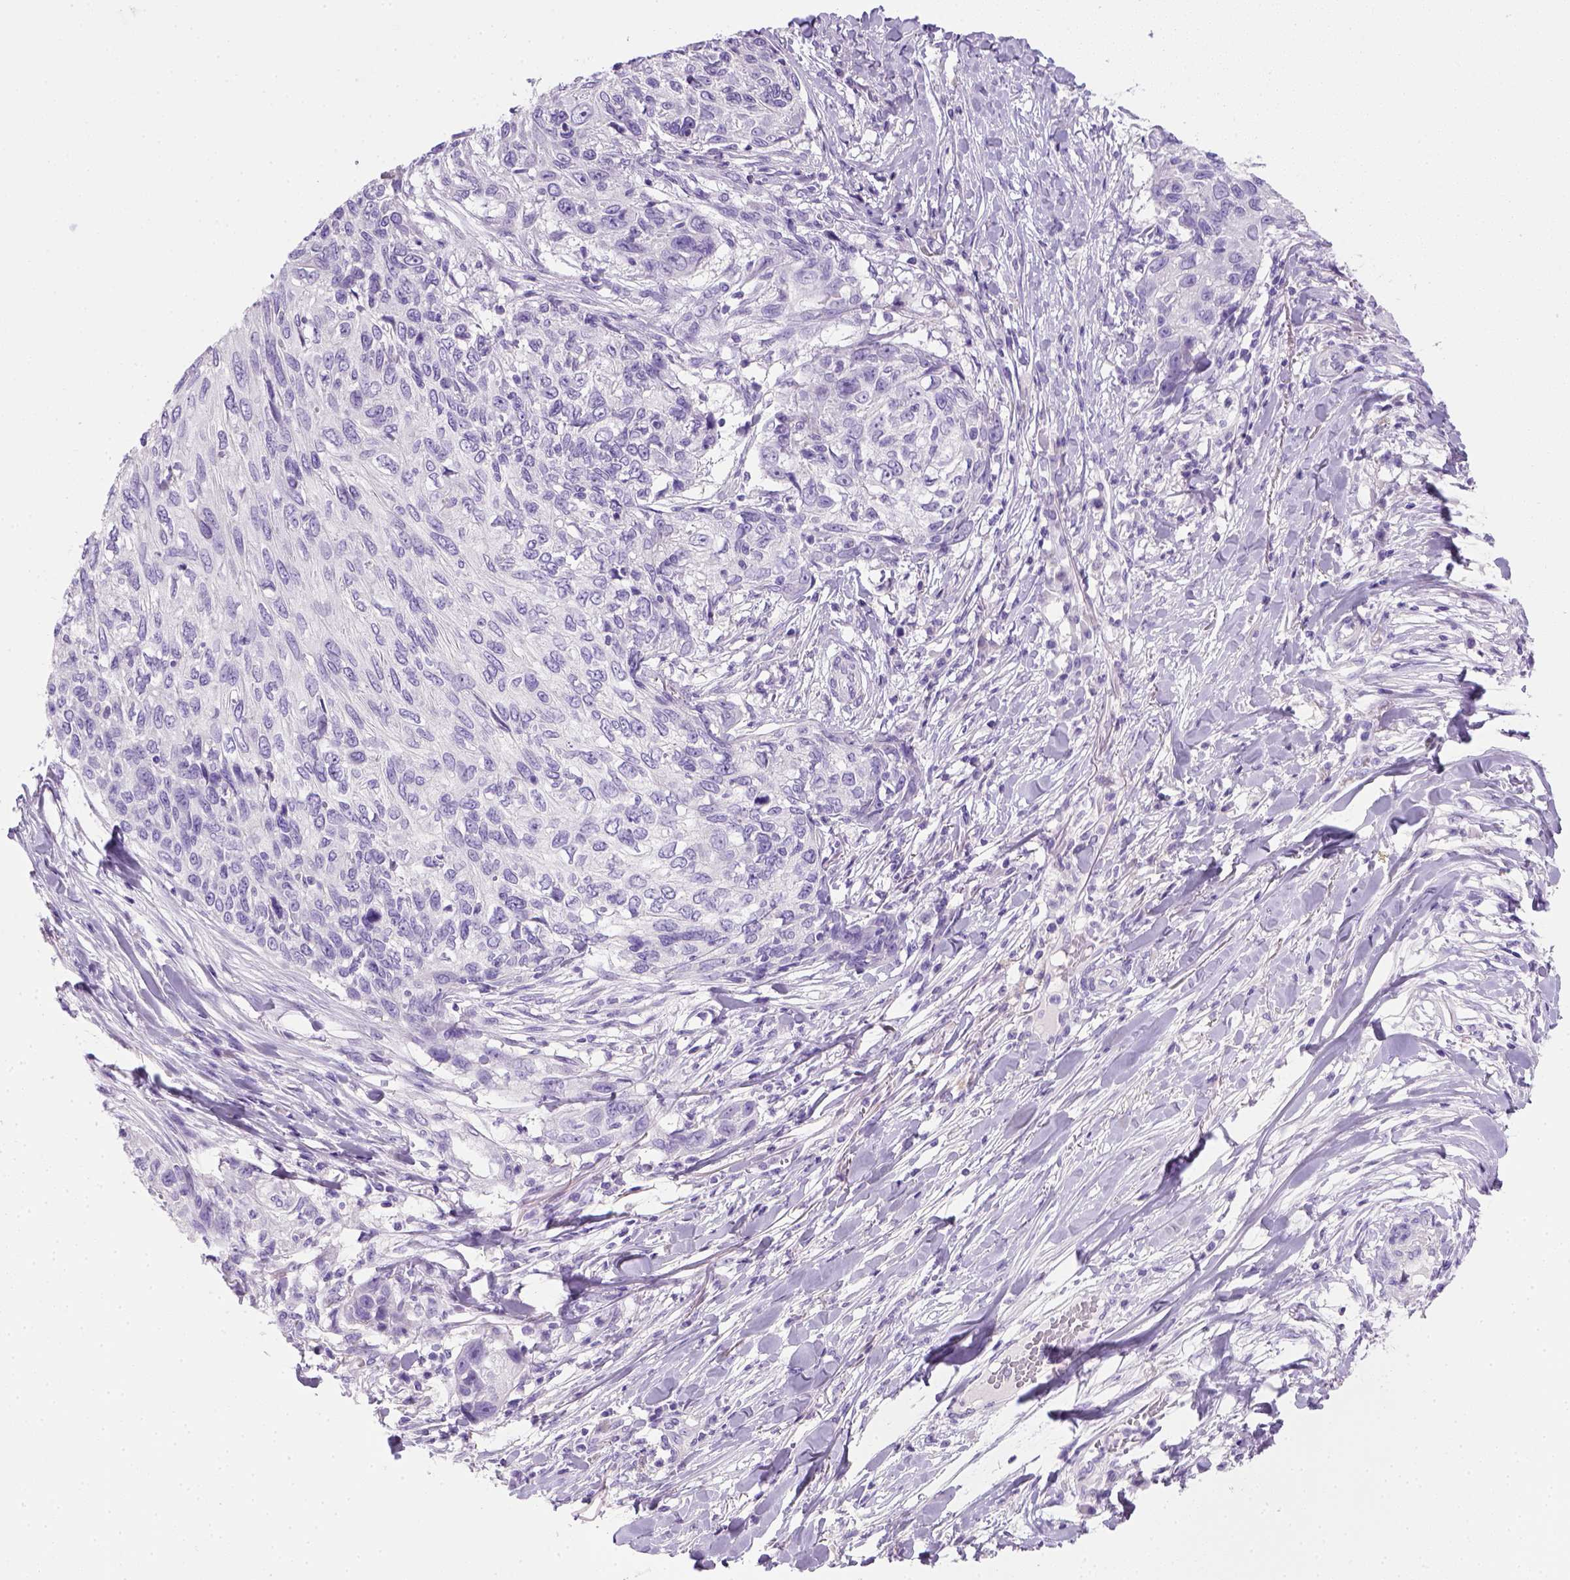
{"staining": {"intensity": "negative", "quantity": "none", "location": "none"}, "tissue": "skin cancer", "cell_type": "Tumor cells", "image_type": "cancer", "snomed": [{"axis": "morphology", "description": "Squamous cell carcinoma, NOS"}, {"axis": "topography", "description": "Skin"}], "caption": "DAB immunohistochemical staining of human skin squamous cell carcinoma reveals no significant staining in tumor cells.", "gene": "KRT71", "patient": {"sex": "male", "age": 92}}